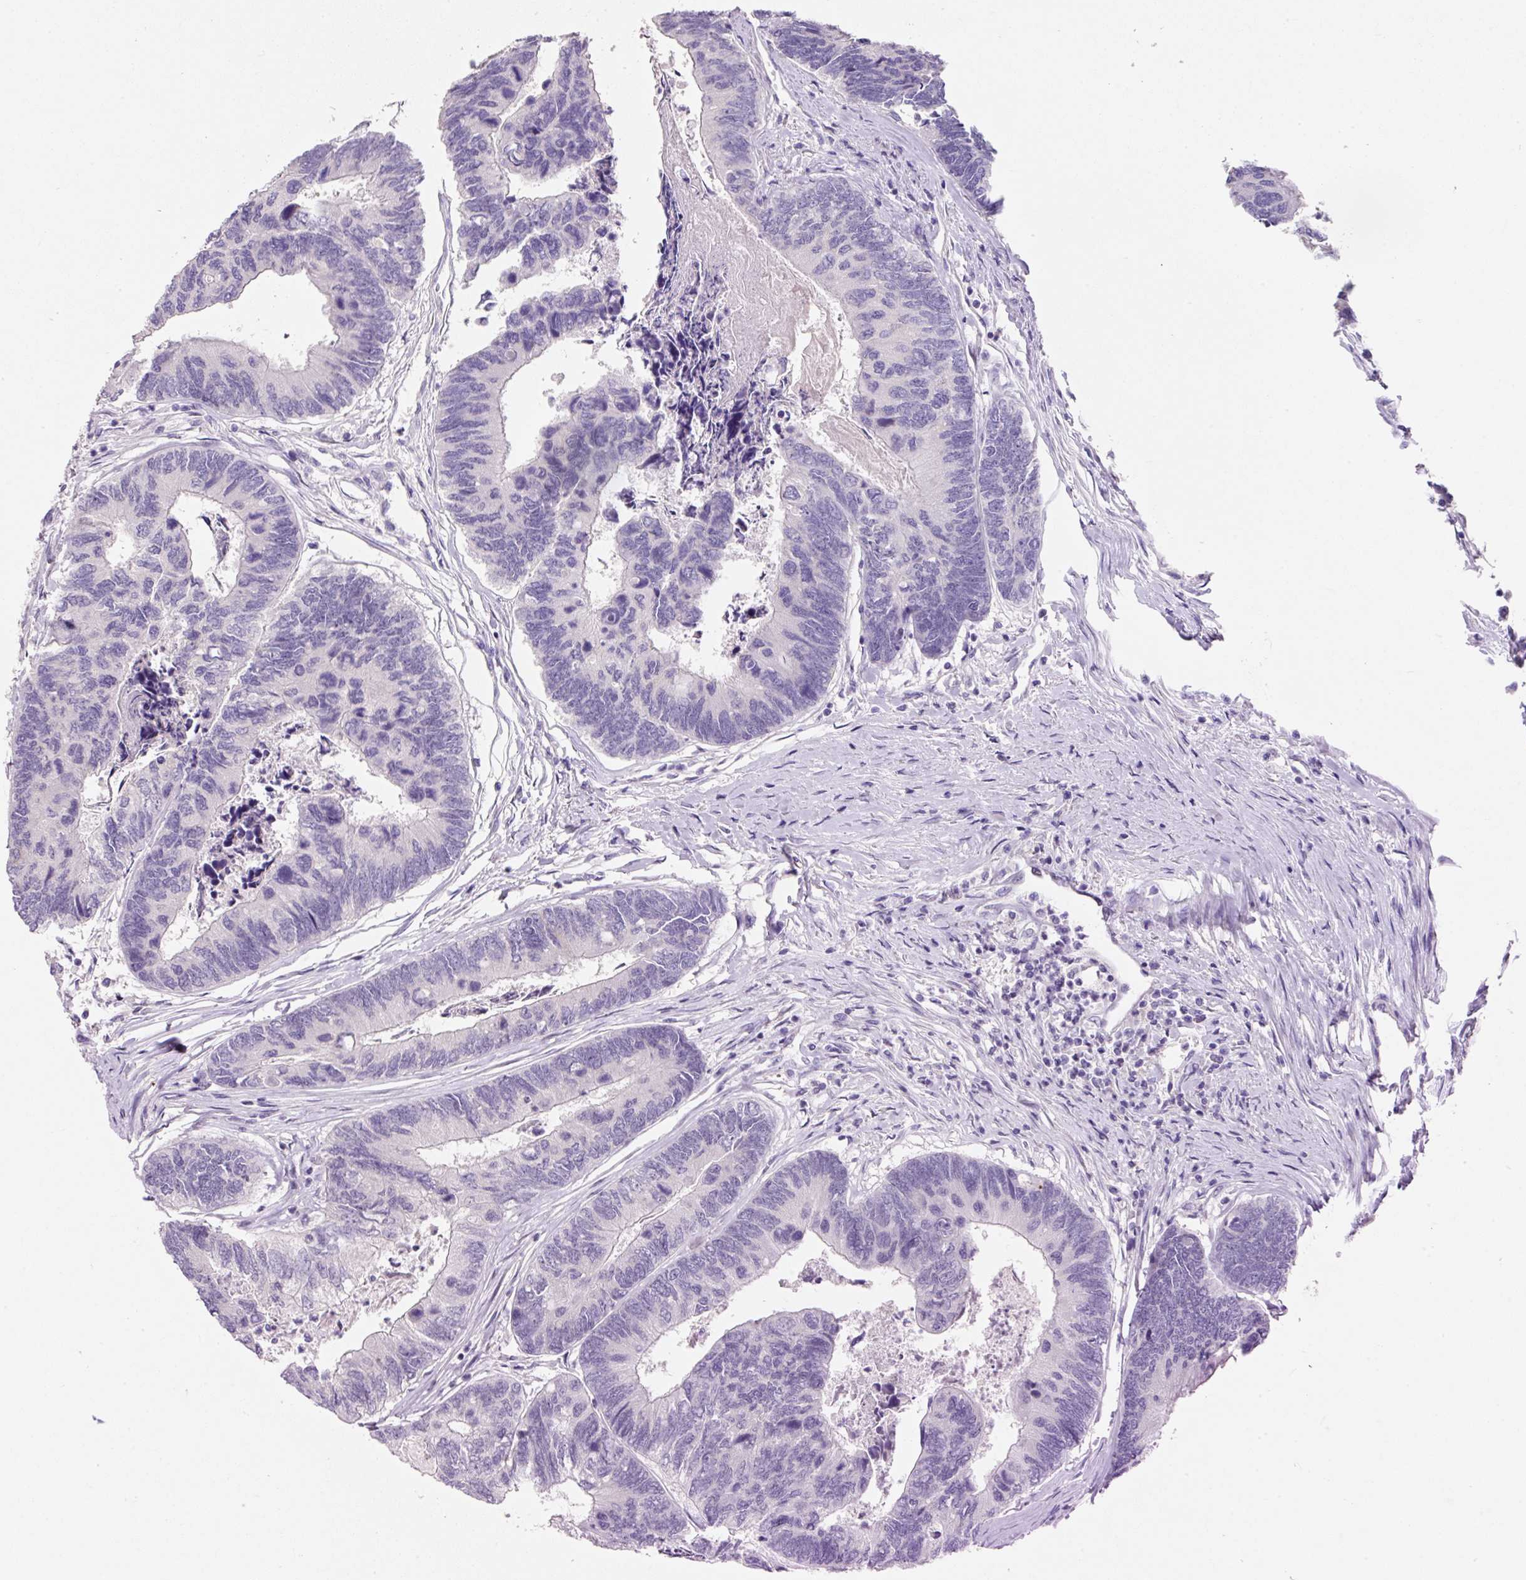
{"staining": {"intensity": "negative", "quantity": "none", "location": "none"}, "tissue": "colorectal cancer", "cell_type": "Tumor cells", "image_type": "cancer", "snomed": [{"axis": "morphology", "description": "Adenocarcinoma, NOS"}, {"axis": "topography", "description": "Colon"}], "caption": "Immunohistochemistry of adenocarcinoma (colorectal) shows no positivity in tumor cells.", "gene": "SYP", "patient": {"sex": "female", "age": 67}}